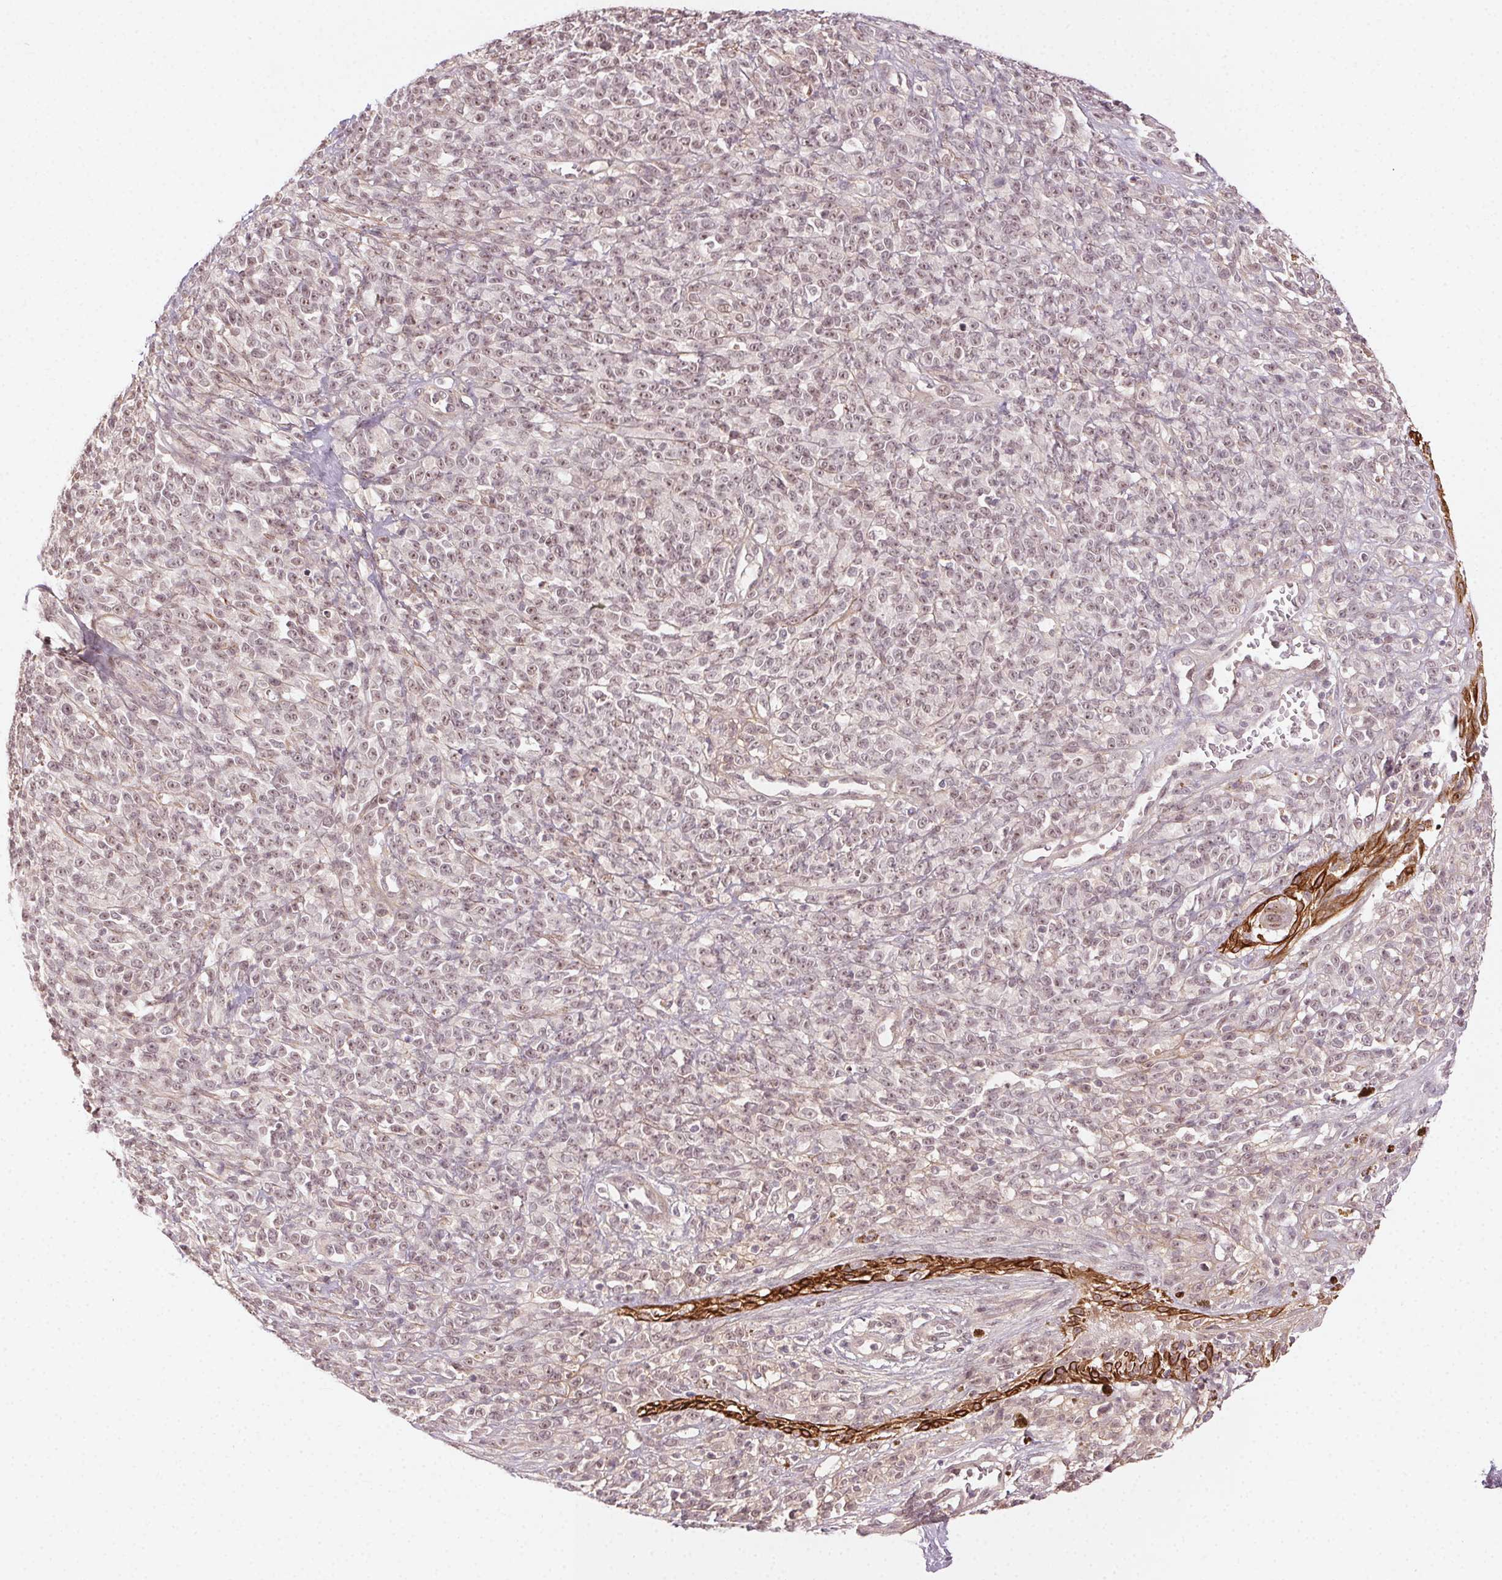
{"staining": {"intensity": "weak", "quantity": ">75%", "location": "nuclear"}, "tissue": "melanoma", "cell_type": "Tumor cells", "image_type": "cancer", "snomed": [{"axis": "morphology", "description": "Malignant melanoma, NOS"}, {"axis": "topography", "description": "Skin"}, {"axis": "topography", "description": "Skin of trunk"}], "caption": "Brown immunohistochemical staining in malignant melanoma displays weak nuclear expression in about >75% of tumor cells.", "gene": "TUB", "patient": {"sex": "male", "age": 74}}